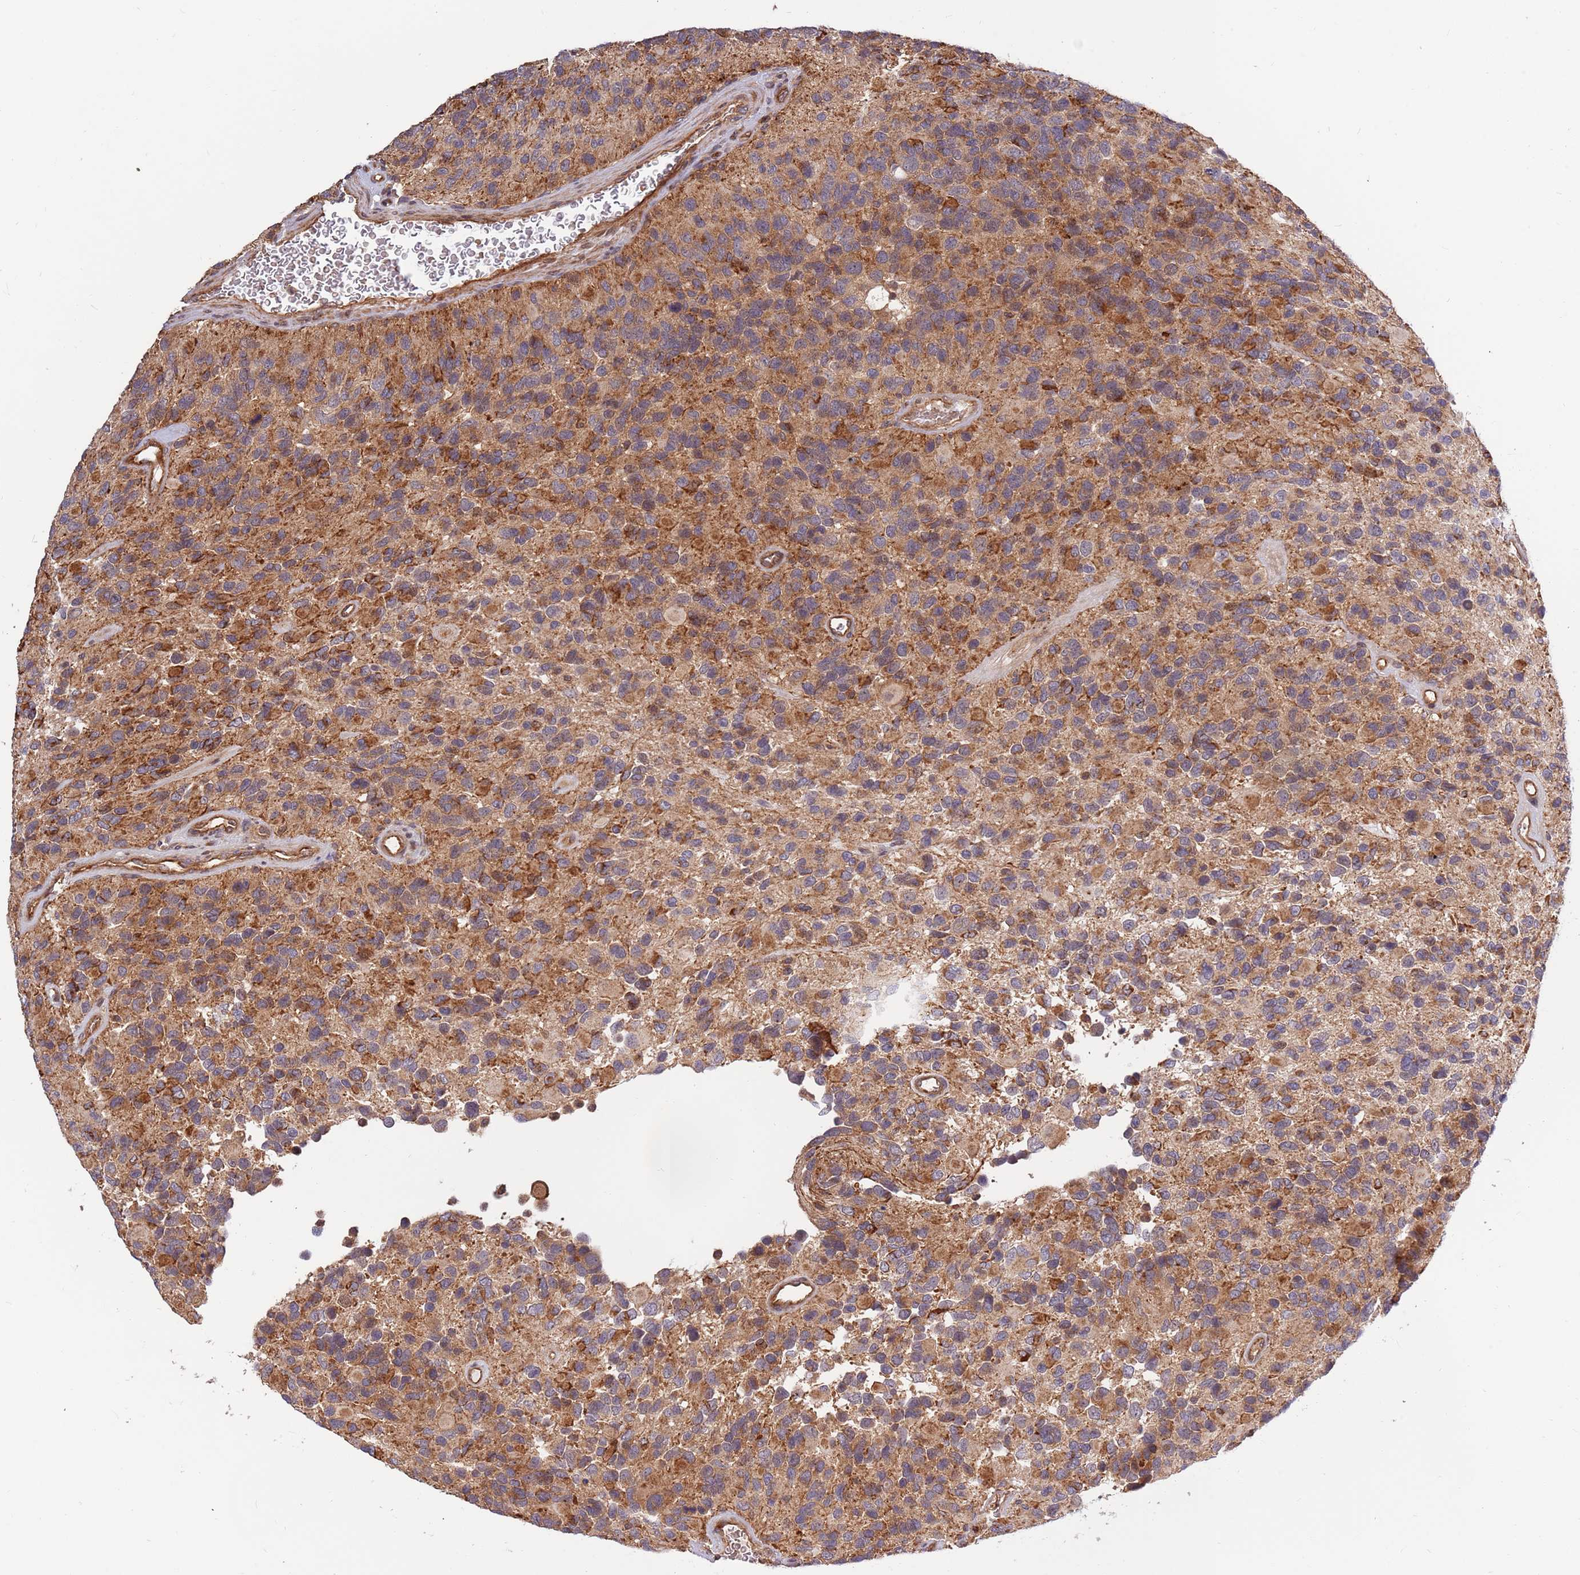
{"staining": {"intensity": "moderate", "quantity": "25%-75%", "location": "cytoplasmic/membranous"}, "tissue": "glioma", "cell_type": "Tumor cells", "image_type": "cancer", "snomed": [{"axis": "morphology", "description": "Glioma, malignant, High grade"}, {"axis": "topography", "description": "Brain"}], "caption": "There is medium levels of moderate cytoplasmic/membranous positivity in tumor cells of malignant glioma (high-grade), as demonstrated by immunohistochemical staining (brown color).", "gene": "HAUS3", "patient": {"sex": "male", "age": 77}}